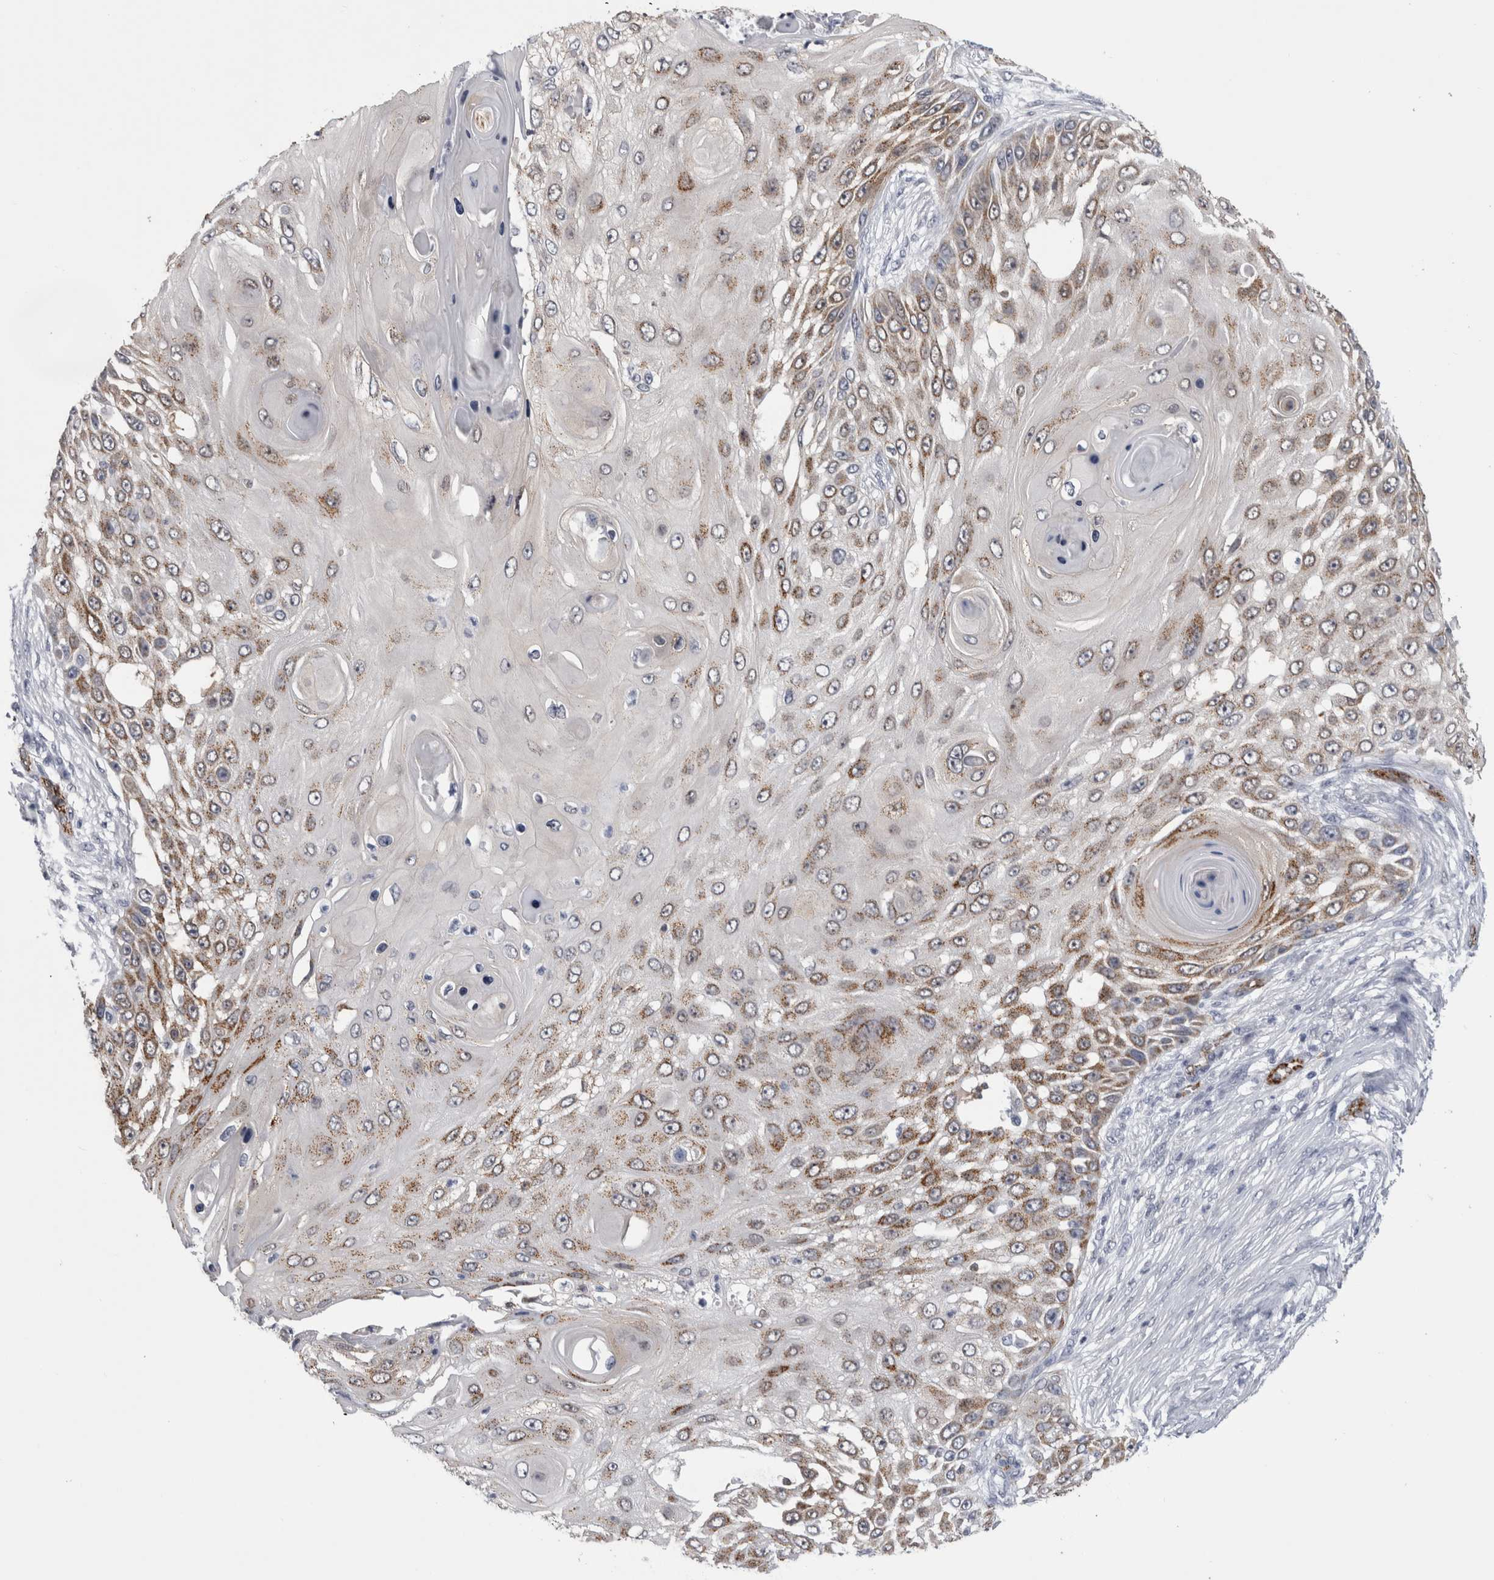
{"staining": {"intensity": "moderate", "quantity": ">75%", "location": "cytoplasmic/membranous"}, "tissue": "skin cancer", "cell_type": "Tumor cells", "image_type": "cancer", "snomed": [{"axis": "morphology", "description": "Squamous cell carcinoma, NOS"}, {"axis": "topography", "description": "Skin"}], "caption": "About >75% of tumor cells in human skin cancer (squamous cell carcinoma) display moderate cytoplasmic/membranous protein expression as visualized by brown immunohistochemical staining.", "gene": "ACOT7", "patient": {"sex": "female", "age": 44}}